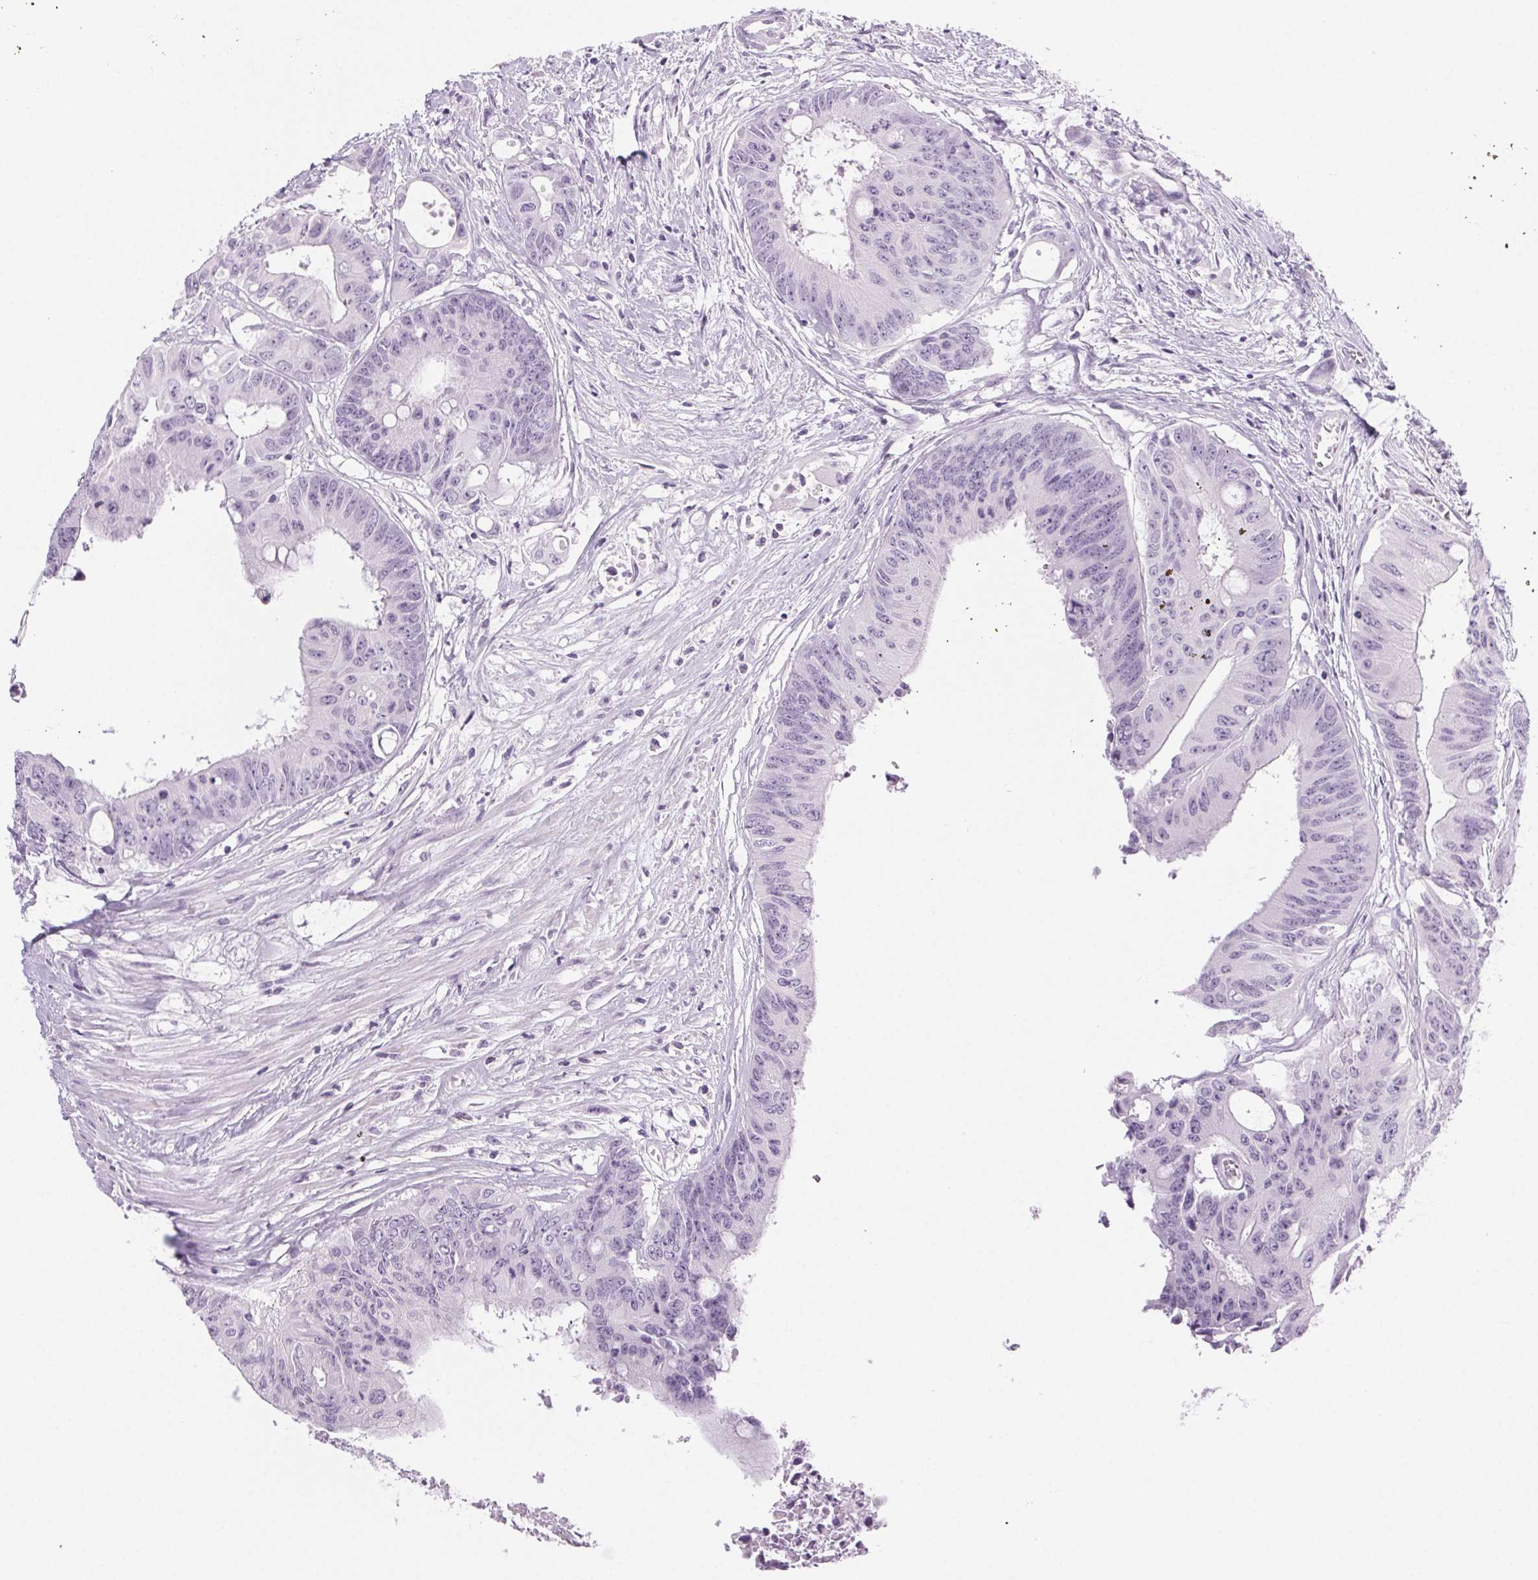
{"staining": {"intensity": "negative", "quantity": "none", "location": "none"}, "tissue": "colorectal cancer", "cell_type": "Tumor cells", "image_type": "cancer", "snomed": [{"axis": "morphology", "description": "Adenocarcinoma, NOS"}, {"axis": "topography", "description": "Rectum"}], "caption": "A micrograph of colorectal adenocarcinoma stained for a protein shows no brown staining in tumor cells. (Stains: DAB (3,3'-diaminobenzidine) IHC with hematoxylin counter stain, Microscopy: brightfield microscopy at high magnification).", "gene": "LRP2", "patient": {"sex": "male", "age": 59}}